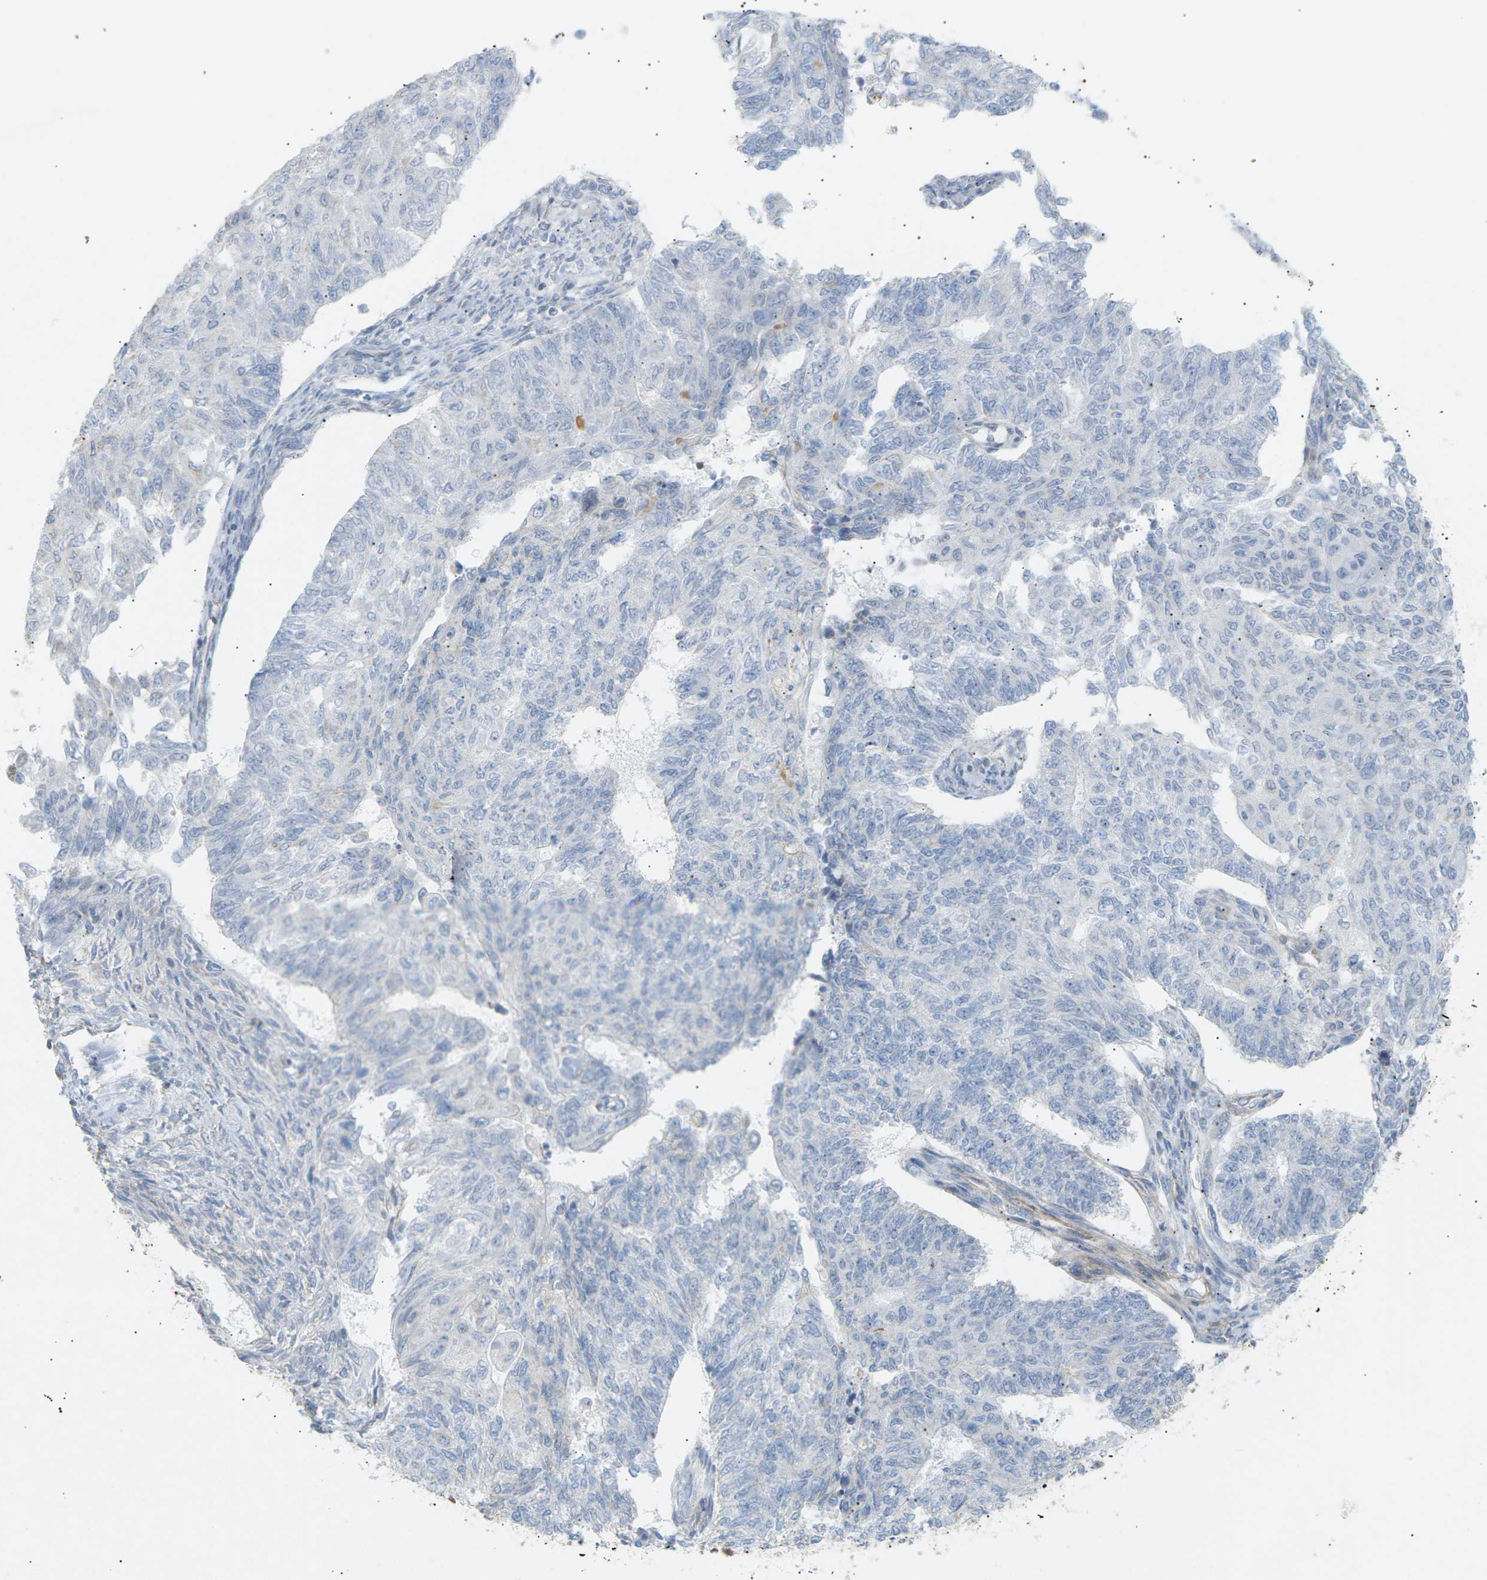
{"staining": {"intensity": "negative", "quantity": "none", "location": "none"}, "tissue": "endometrial cancer", "cell_type": "Tumor cells", "image_type": "cancer", "snomed": [{"axis": "morphology", "description": "Adenocarcinoma, NOS"}, {"axis": "topography", "description": "Endometrium"}], "caption": "Immunohistochemistry (IHC) of human adenocarcinoma (endometrial) demonstrates no expression in tumor cells. Brightfield microscopy of immunohistochemistry (IHC) stained with DAB (brown) and hematoxylin (blue), captured at high magnification.", "gene": "LIME1", "patient": {"sex": "female", "age": 32}}